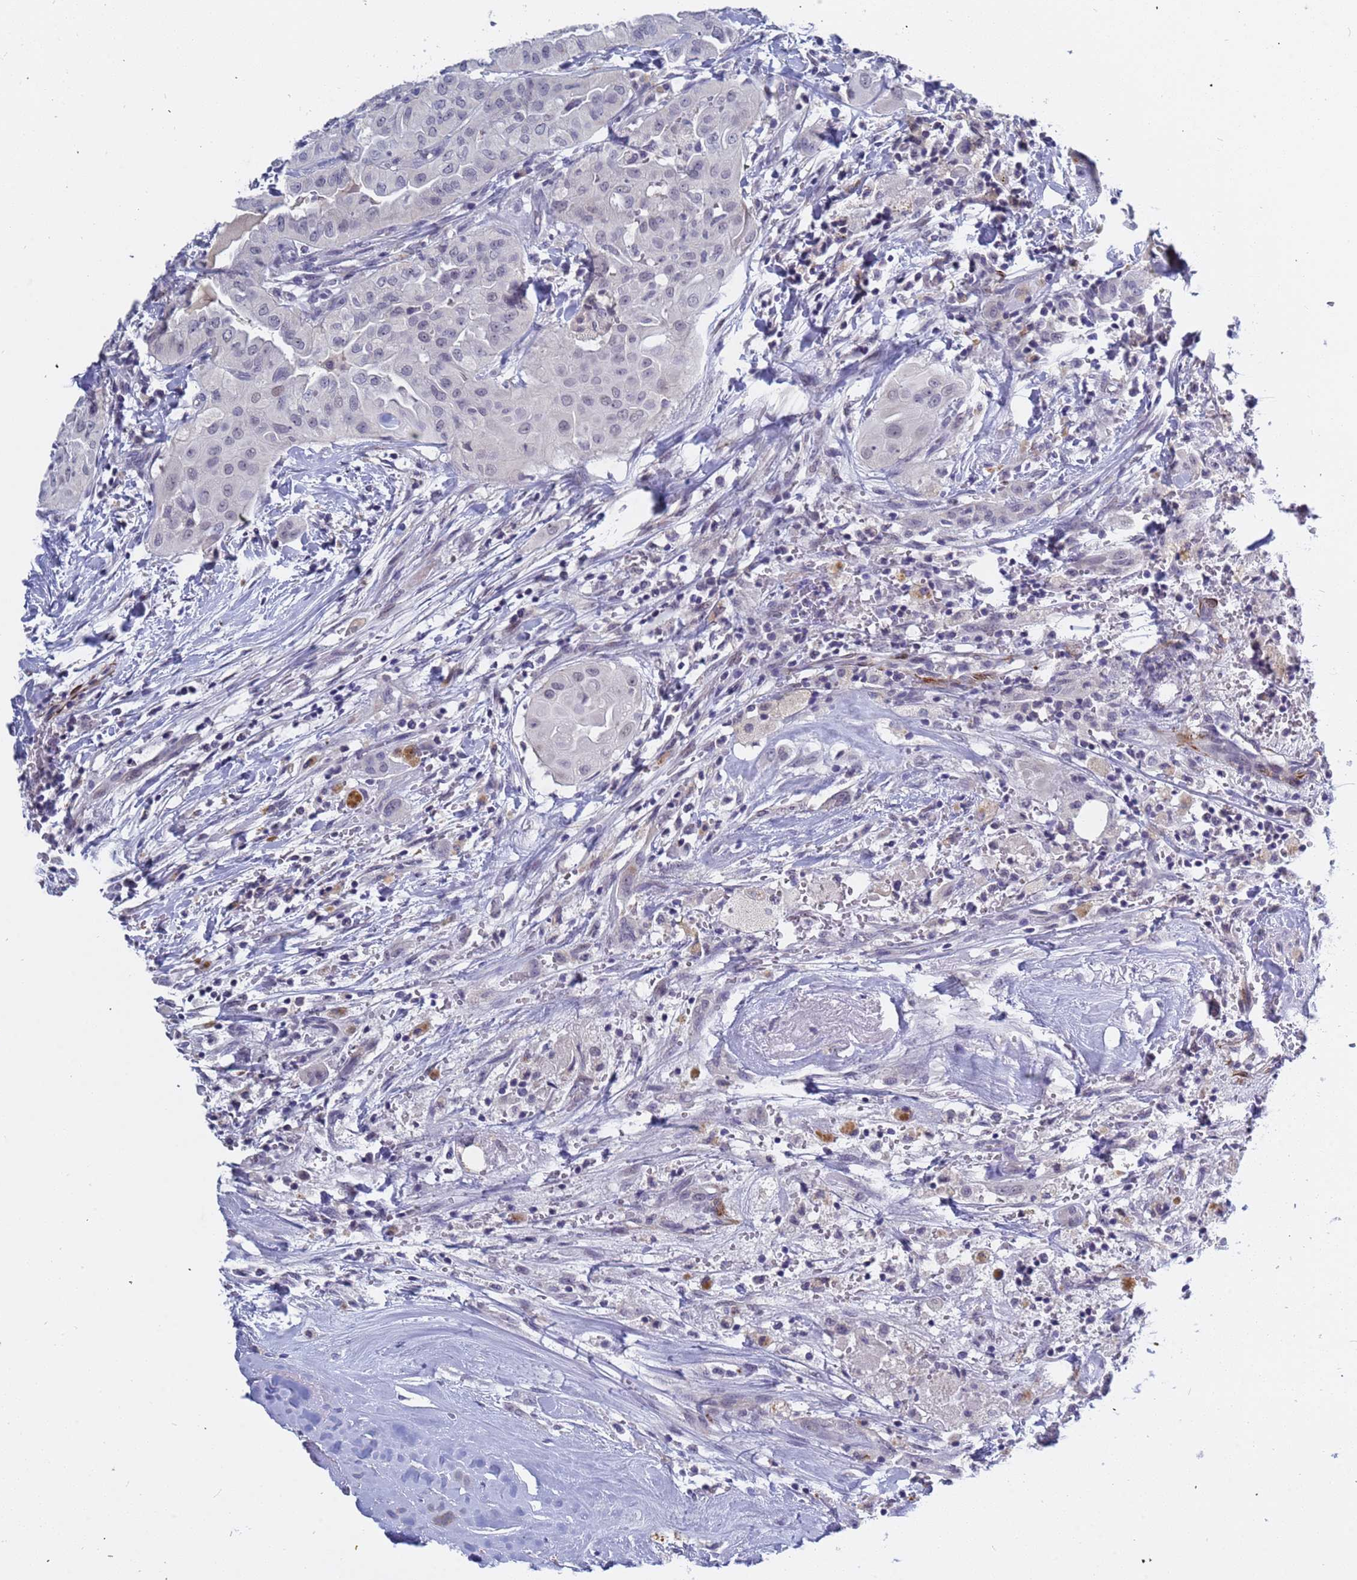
{"staining": {"intensity": "weak", "quantity": "<25%", "location": "nuclear"}, "tissue": "thyroid cancer", "cell_type": "Tumor cells", "image_type": "cancer", "snomed": [{"axis": "morphology", "description": "Papillary adenocarcinoma, NOS"}, {"axis": "topography", "description": "Thyroid gland"}], "caption": "The micrograph reveals no staining of tumor cells in thyroid cancer.", "gene": "CXorf65", "patient": {"sex": "female", "age": 59}}